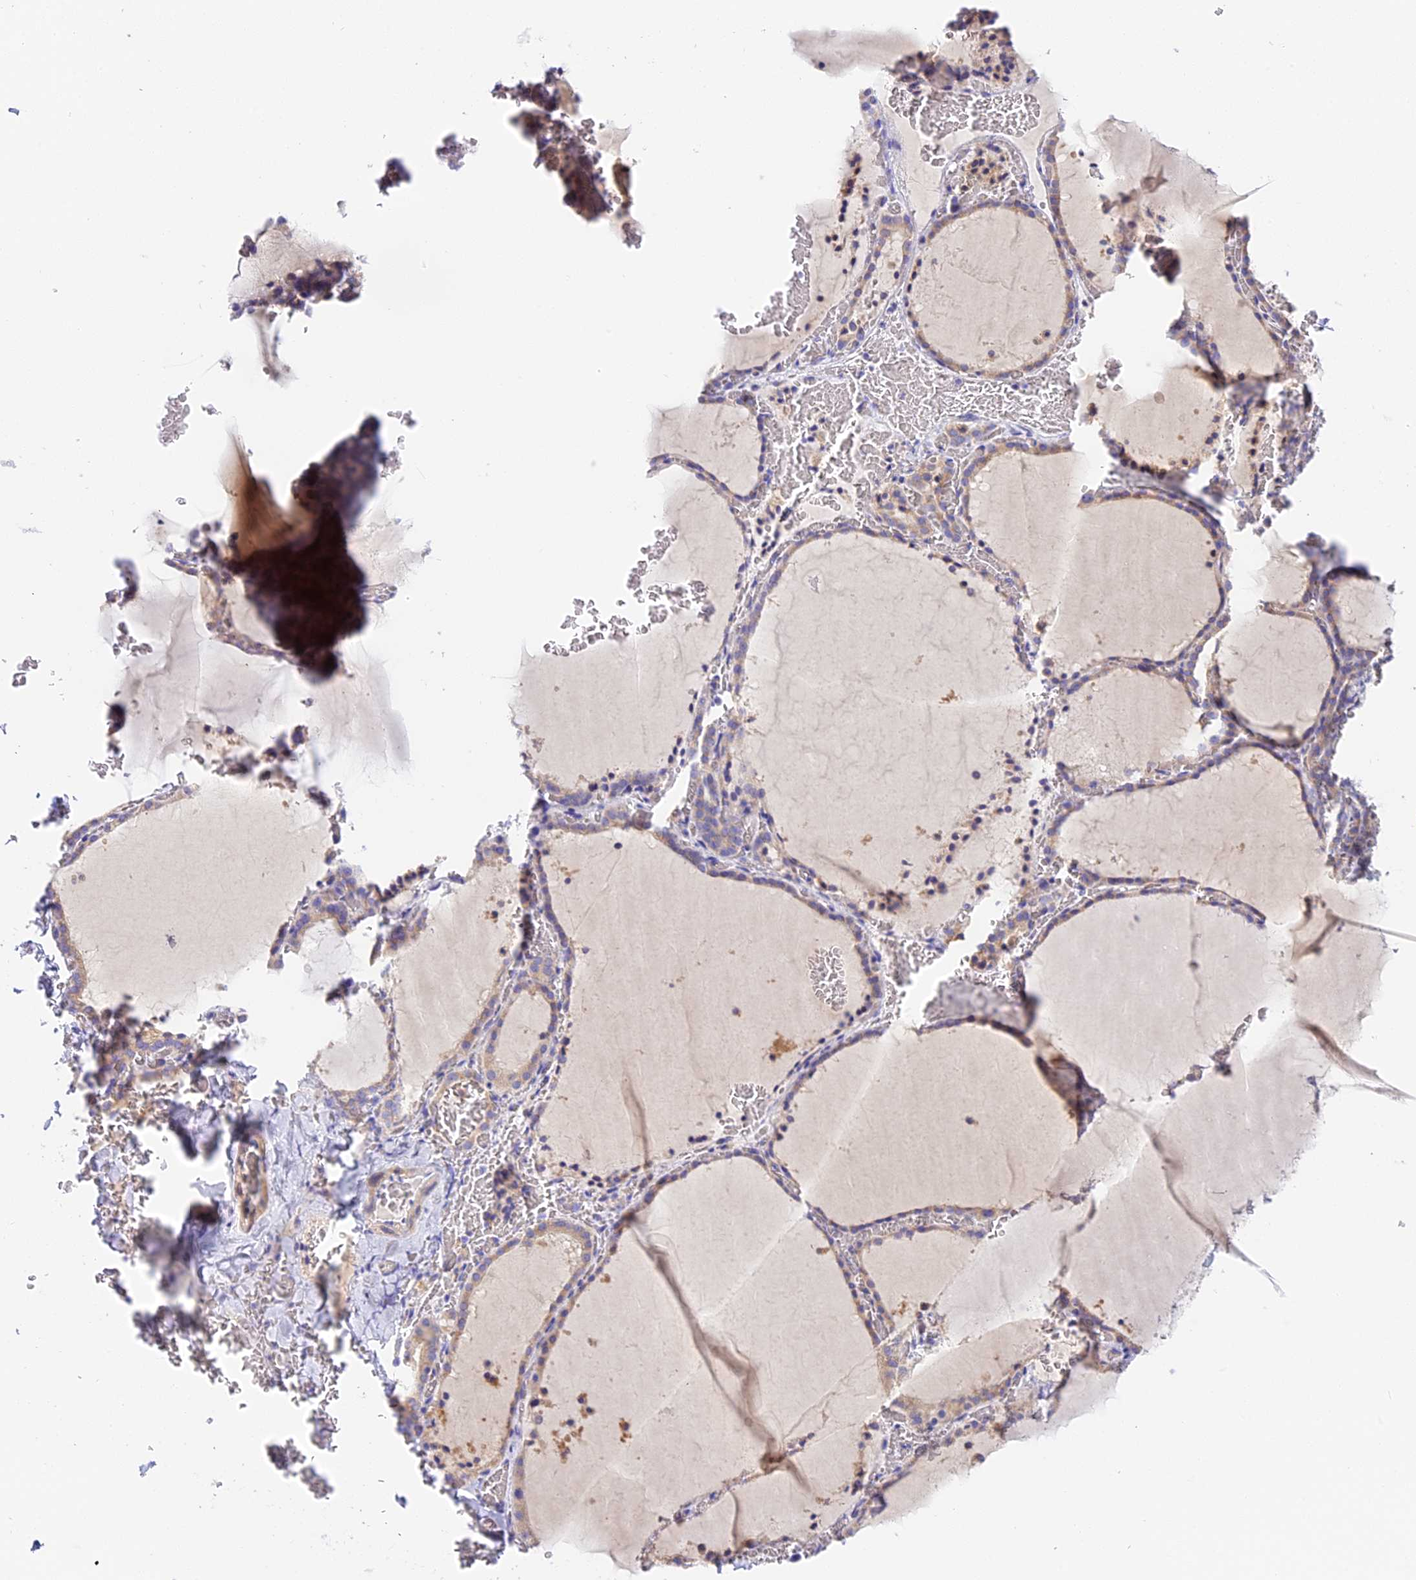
{"staining": {"intensity": "moderate", "quantity": ">75%", "location": "cytoplasmic/membranous"}, "tissue": "thyroid gland", "cell_type": "Glandular cells", "image_type": "normal", "snomed": [{"axis": "morphology", "description": "Normal tissue, NOS"}, {"axis": "topography", "description": "Thyroid gland"}], "caption": "A medium amount of moderate cytoplasmic/membranous staining is seen in approximately >75% of glandular cells in benign thyroid gland.", "gene": "RAD51", "patient": {"sex": "female", "age": 39}}